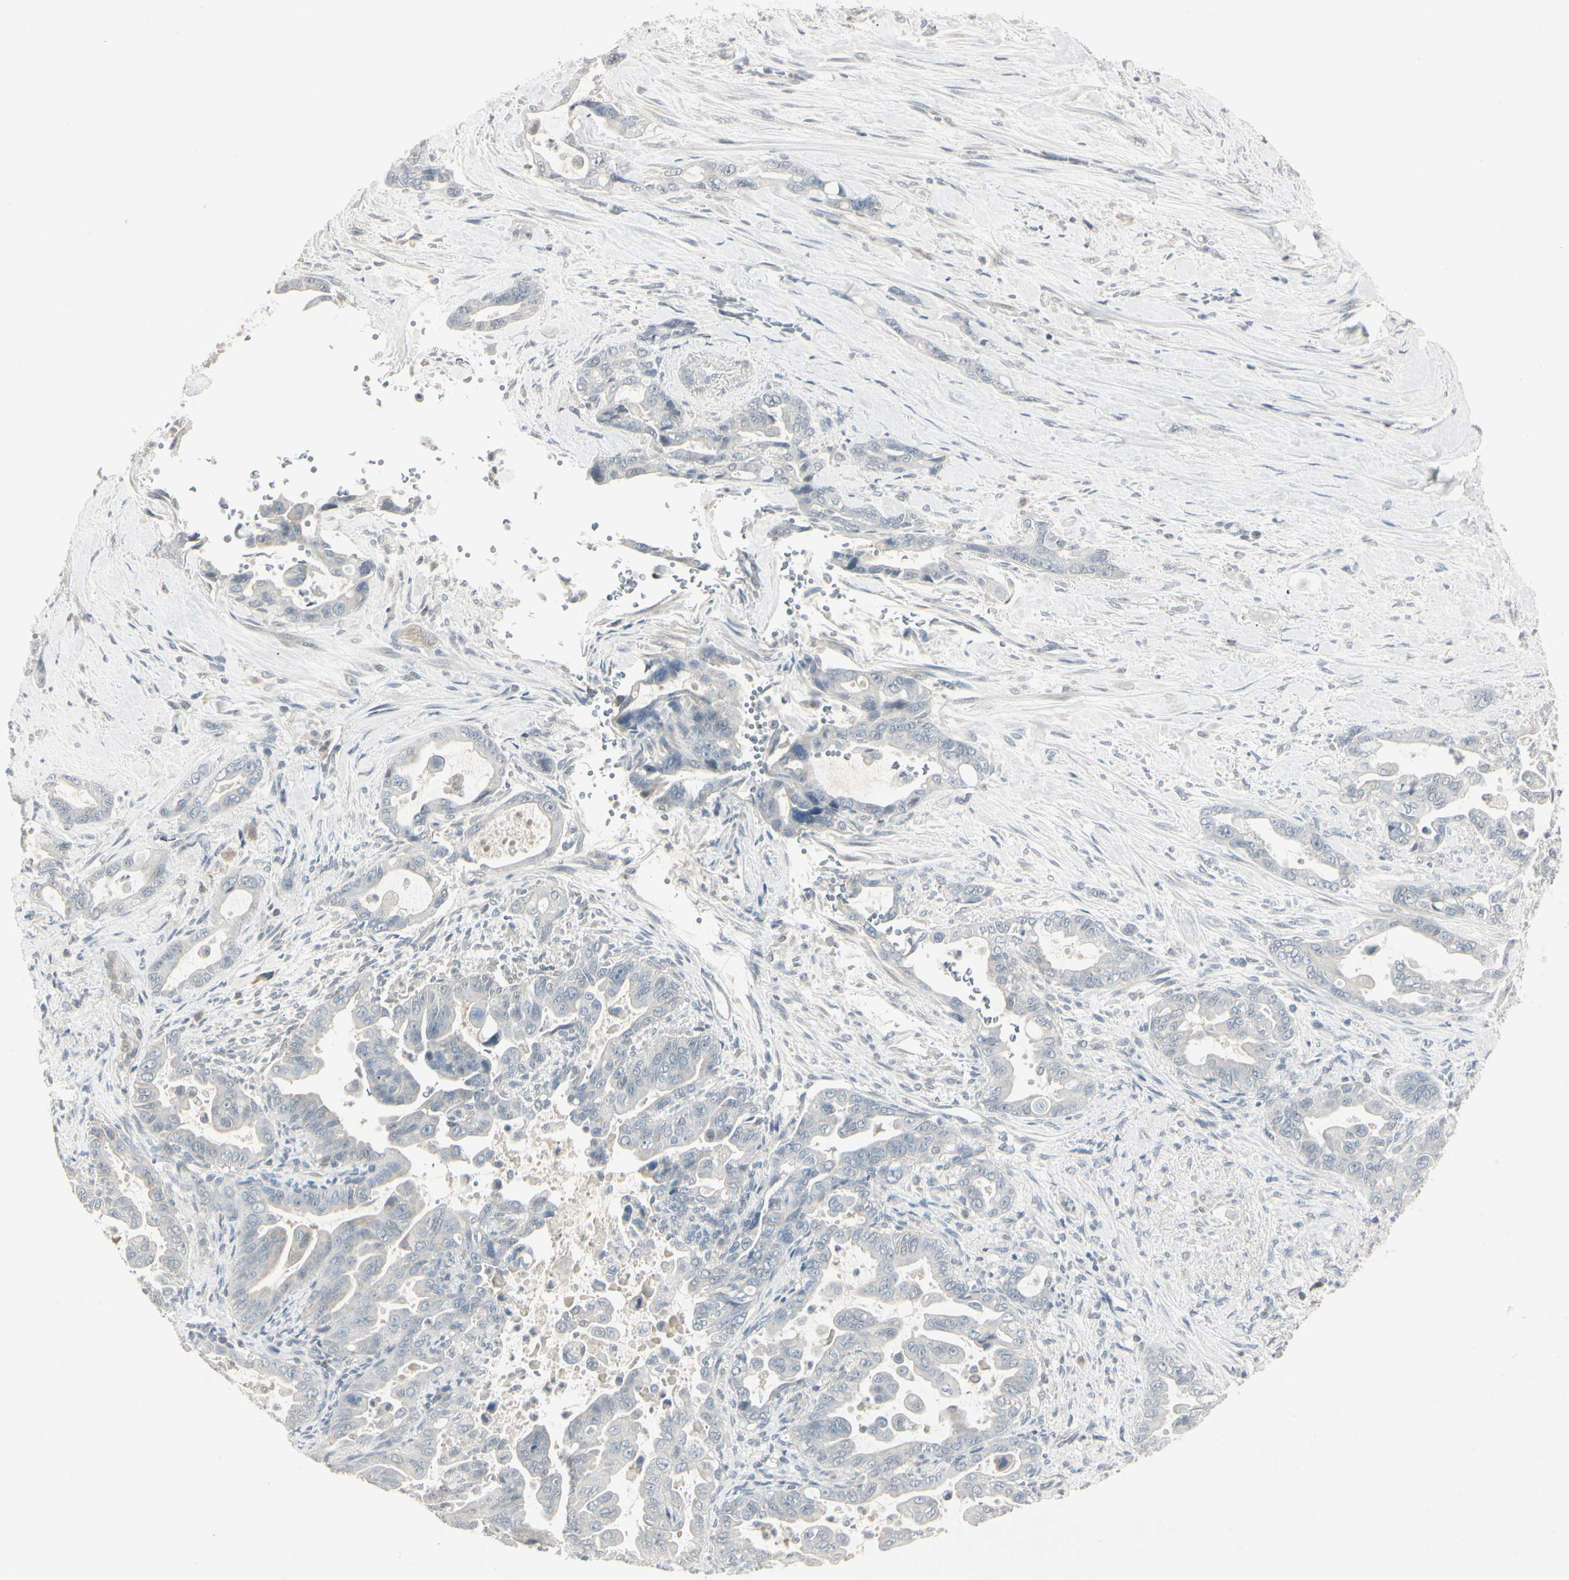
{"staining": {"intensity": "negative", "quantity": "none", "location": "none"}, "tissue": "pancreatic cancer", "cell_type": "Tumor cells", "image_type": "cancer", "snomed": [{"axis": "morphology", "description": "Adenocarcinoma, NOS"}, {"axis": "topography", "description": "Pancreas"}], "caption": "An IHC histopathology image of adenocarcinoma (pancreatic) is shown. There is no staining in tumor cells of adenocarcinoma (pancreatic).", "gene": "DMPK", "patient": {"sex": "male", "age": 70}}